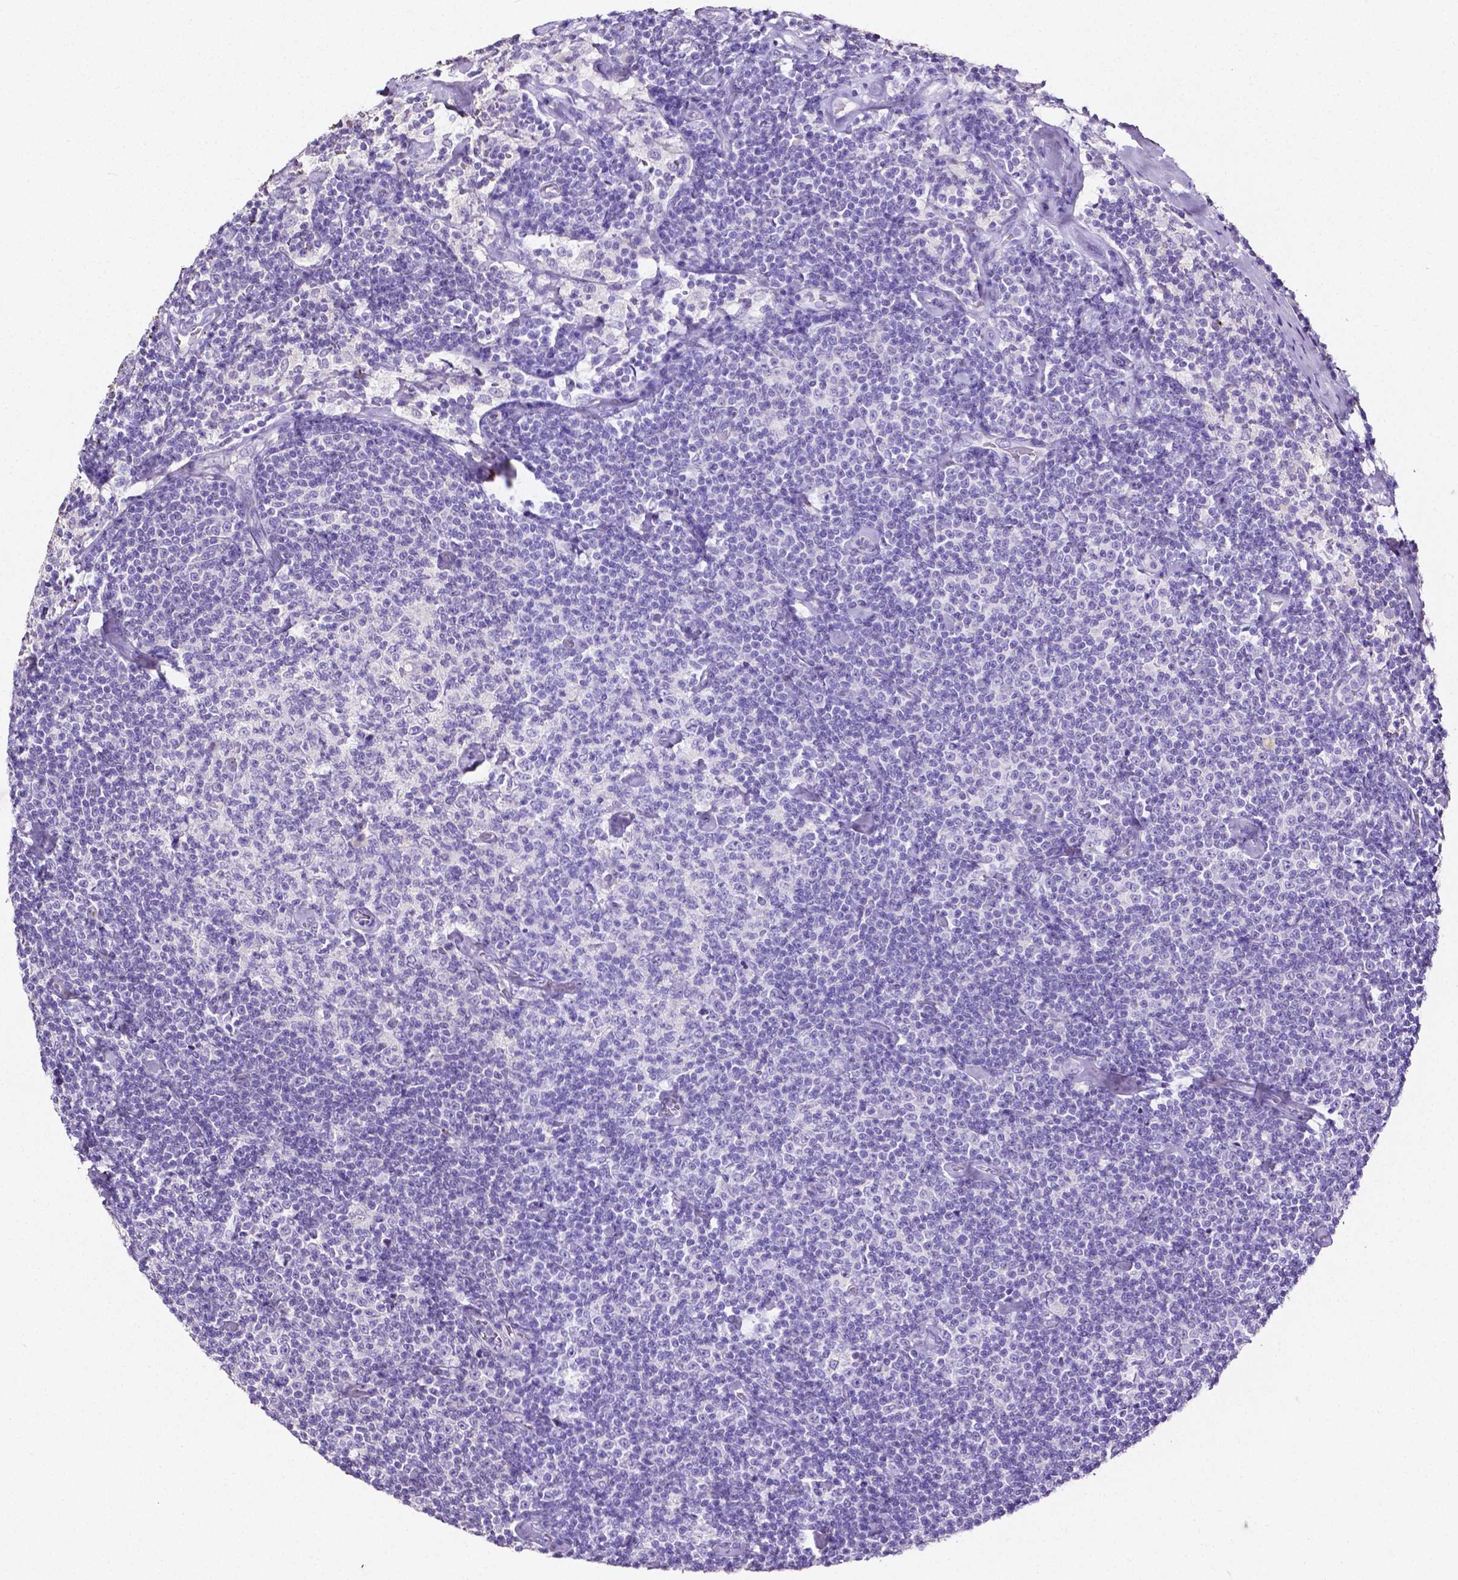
{"staining": {"intensity": "negative", "quantity": "none", "location": "none"}, "tissue": "lymphoma", "cell_type": "Tumor cells", "image_type": "cancer", "snomed": [{"axis": "morphology", "description": "Malignant lymphoma, non-Hodgkin's type, Low grade"}, {"axis": "topography", "description": "Lymph node"}], "caption": "Immunohistochemistry (IHC) of human lymphoma demonstrates no expression in tumor cells.", "gene": "SLC22A2", "patient": {"sex": "male", "age": 81}}